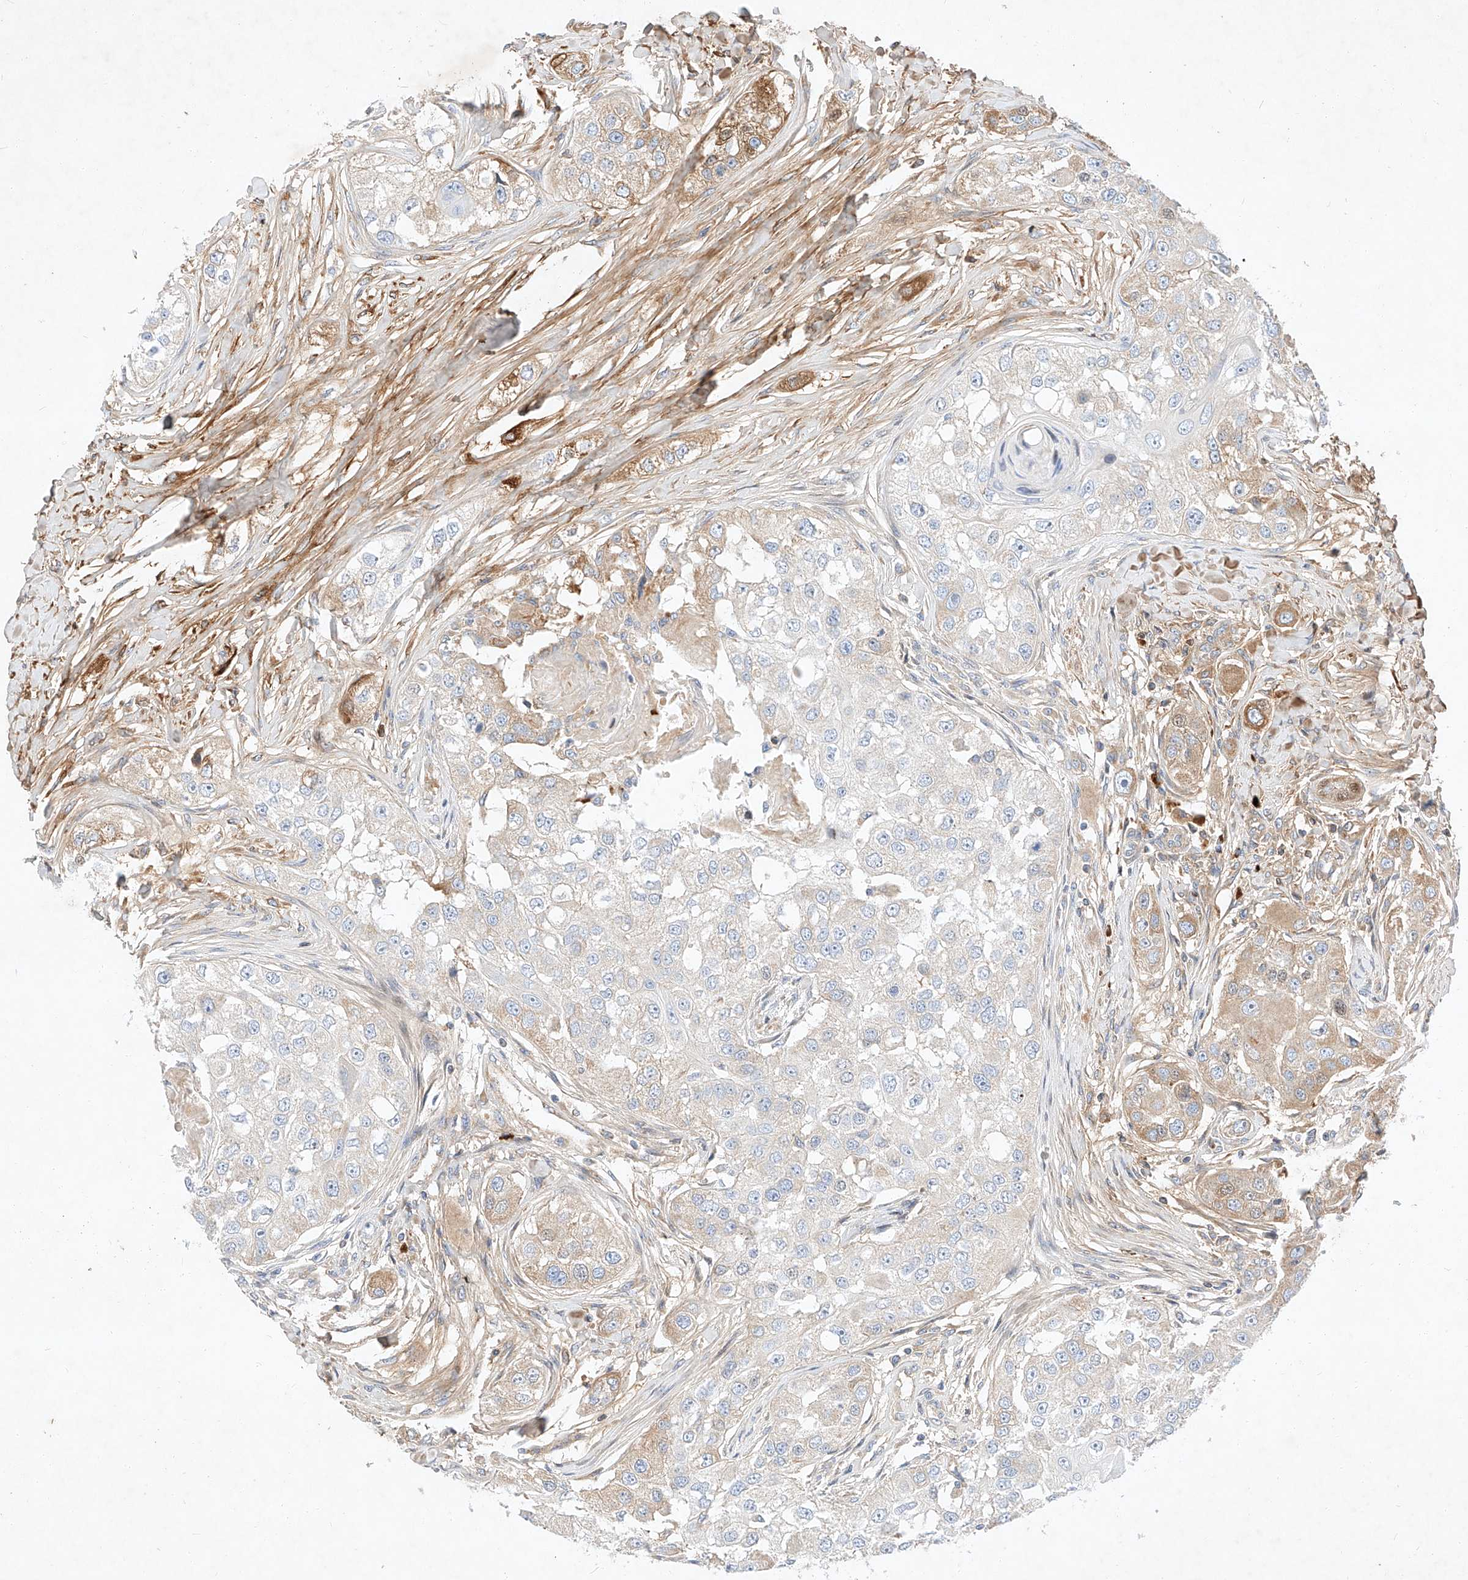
{"staining": {"intensity": "weak", "quantity": "25%-75%", "location": "cytoplasmic/membranous"}, "tissue": "head and neck cancer", "cell_type": "Tumor cells", "image_type": "cancer", "snomed": [{"axis": "morphology", "description": "Normal tissue, NOS"}, {"axis": "morphology", "description": "Squamous cell carcinoma, NOS"}, {"axis": "topography", "description": "Skeletal muscle"}, {"axis": "topography", "description": "Head-Neck"}], "caption": "Immunohistochemical staining of head and neck cancer (squamous cell carcinoma) reveals low levels of weak cytoplasmic/membranous staining in about 25%-75% of tumor cells. The staining is performed using DAB (3,3'-diaminobenzidine) brown chromogen to label protein expression. The nuclei are counter-stained blue using hematoxylin.", "gene": "OSGEPL1", "patient": {"sex": "male", "age": 51}}